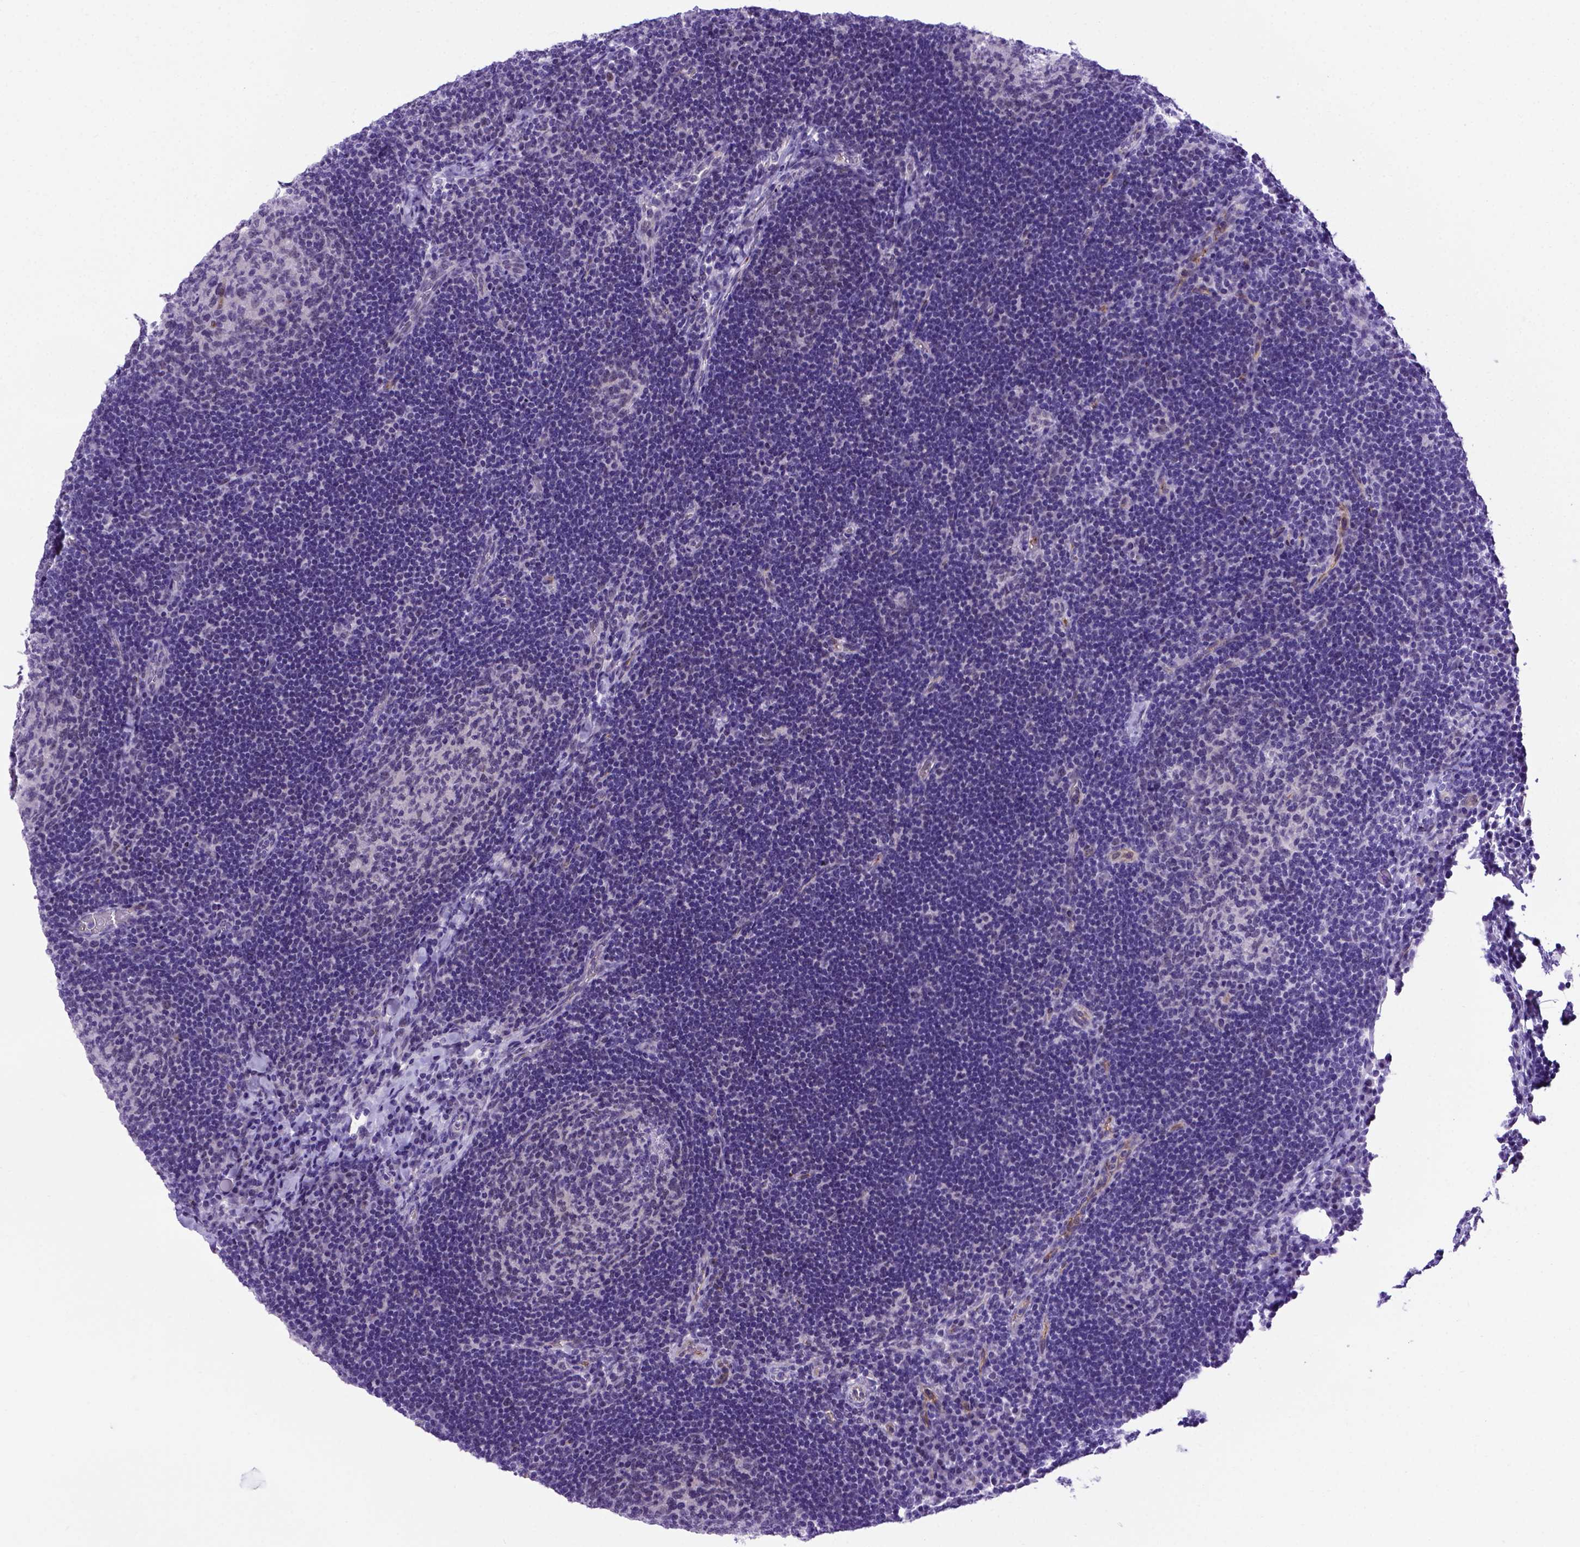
{"staining": {"intensity": "negative", "quantity": "none", "location": "none"}, "tissue": "lymph node", "cell_type": "Germinal center cells", "image_type": "normal", "snomed": [{"axis": "morphology", "description": "Normal tissue, NOS"}, {"axis": "topography", "description": "Lymph node"}], "caption": "An image of lymph node stained for a protein displays no brown staining in germinal center cells.", "gene": "ADAM12", "patient": {"sex": "male", "age": 67}}